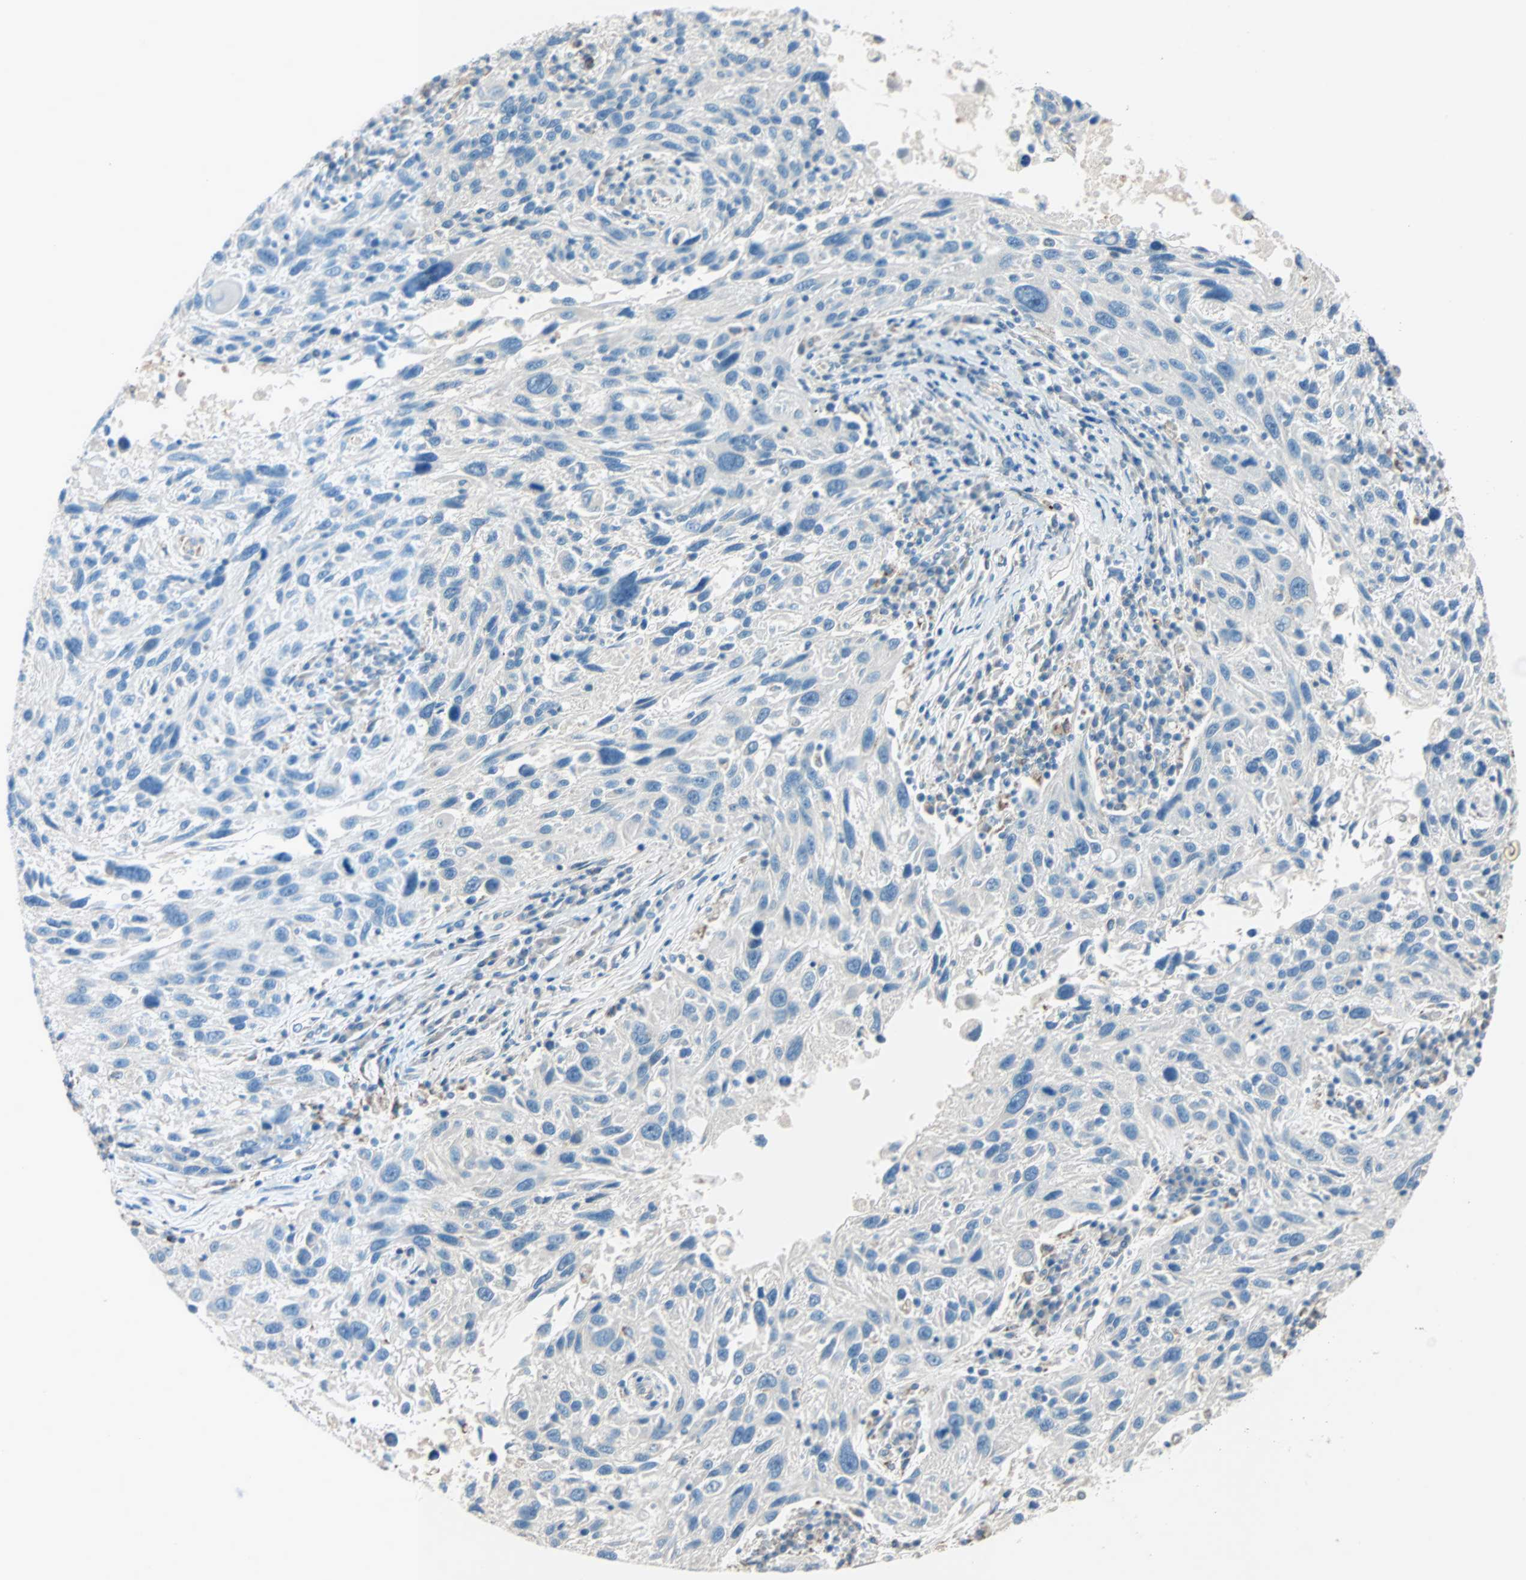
{"staining": {"intensity": "weak", "quantity": "25%-75%", "location": "cytoplasmic/membranous"}, "tissue": "melanoma", "cell_type": "Tumor cells", "image_type": "cancer", "snomed": [{"axis": "morphology", "description": "Malignant melanoma, NOS"}, {"axis": "topography", "description": "Skin"}], "caption": "Melanoma was stained to show a protein in brown. There is low levels of weak cytoplasmic/membranous positivity in about 25%-75% of tumor cells.", "gene": "LY6G6F", "patient": {"sex": "male", "age": 53}}